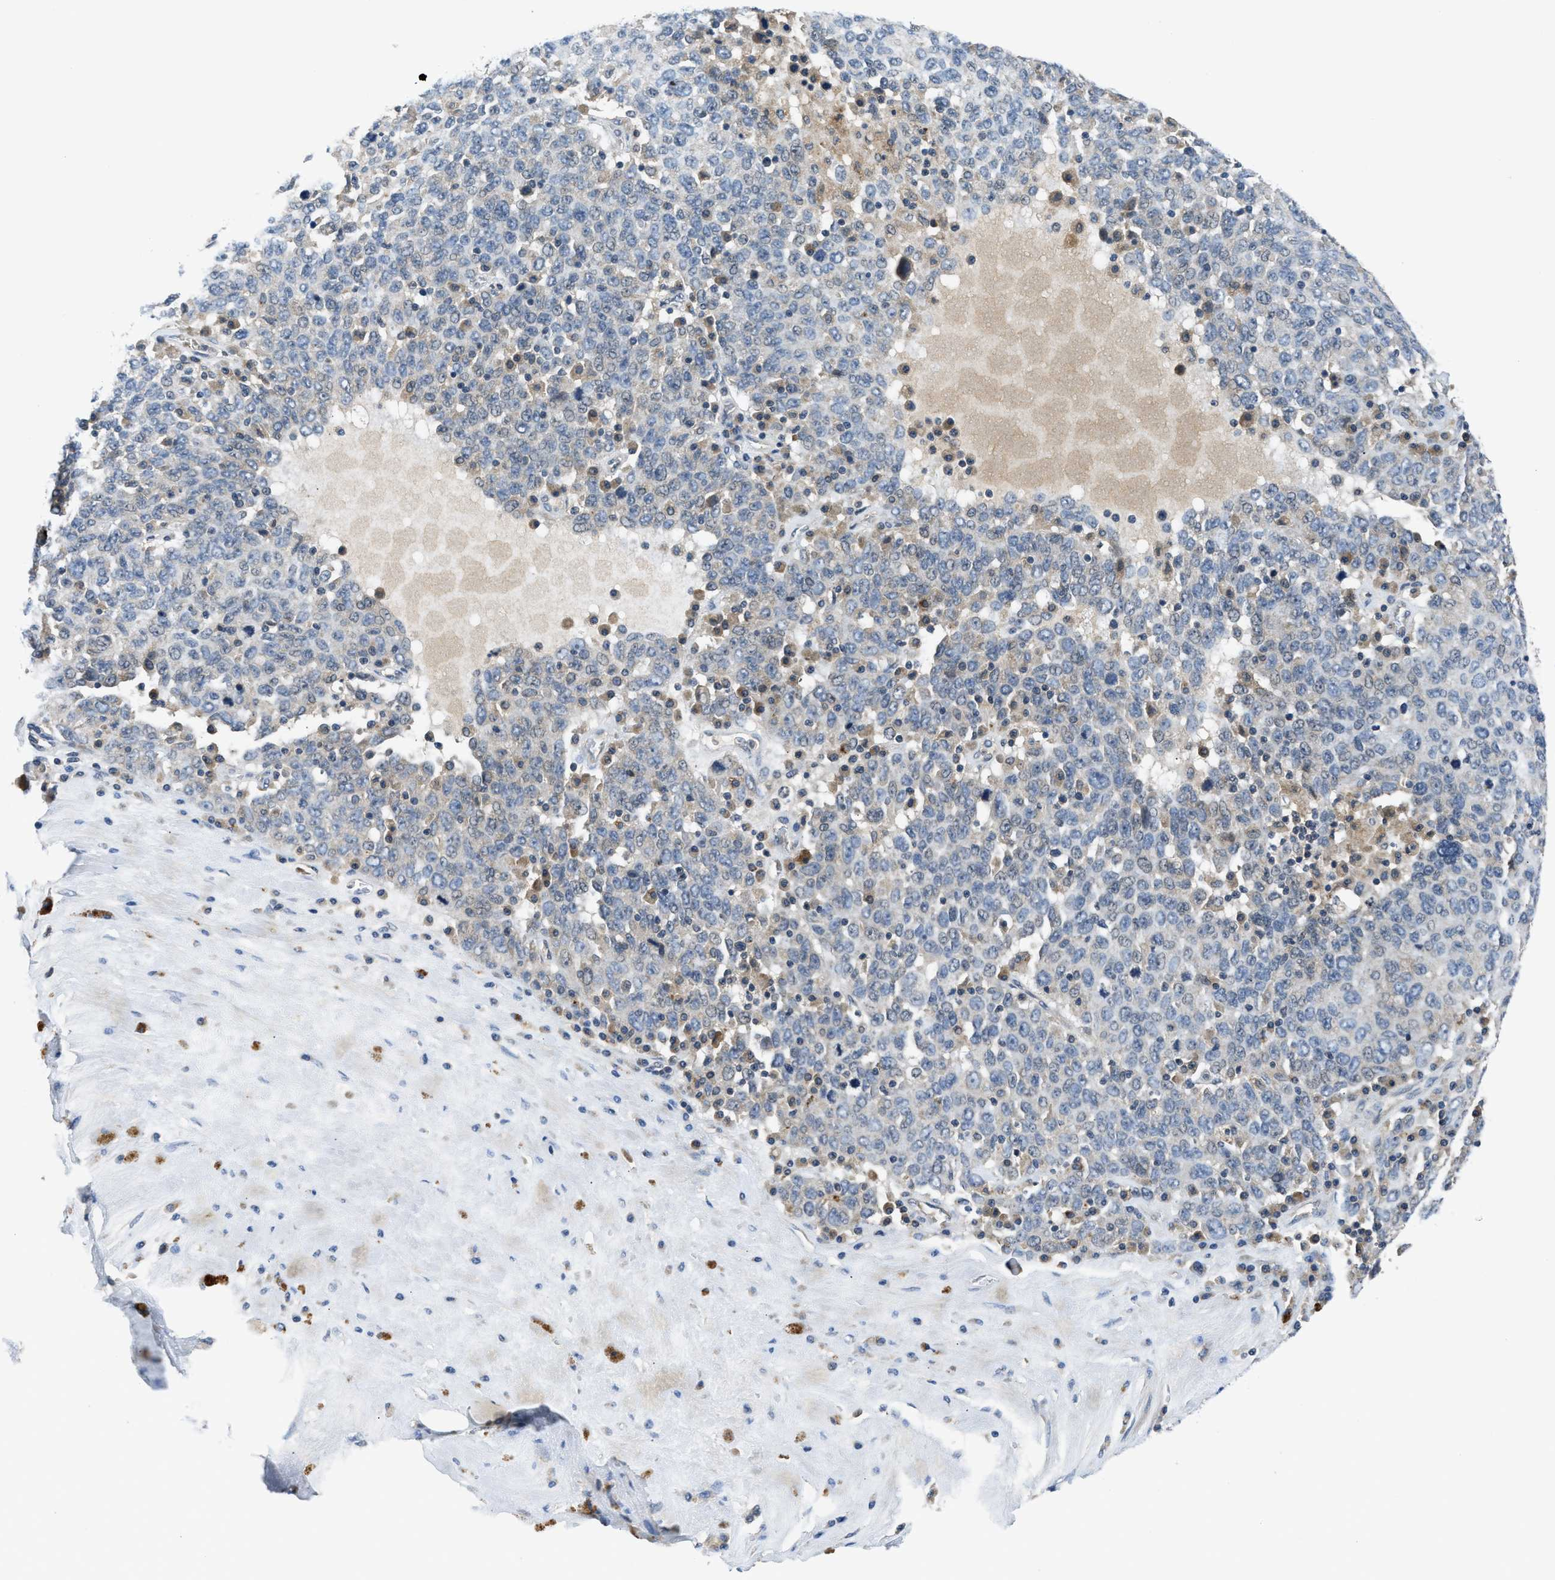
{"staining": {"intensity": "negative", "quantity": "none", "location": "none"}, "tissue": "ovarian cancer", "cell_type": "Tumor cells", "image_type": "cancer", "snomed": [{"axis": "morphology", "description": "Carcinoma, endometroid"}, {"axis": "topography", "description": "Ovary"}], "caption": "The histopathology image displays no staining of tumor cells in ovarian cancer (endometroid carcinoma).", "gene": "PDE7A", "patient": {"sex": "female", "age": 62}}